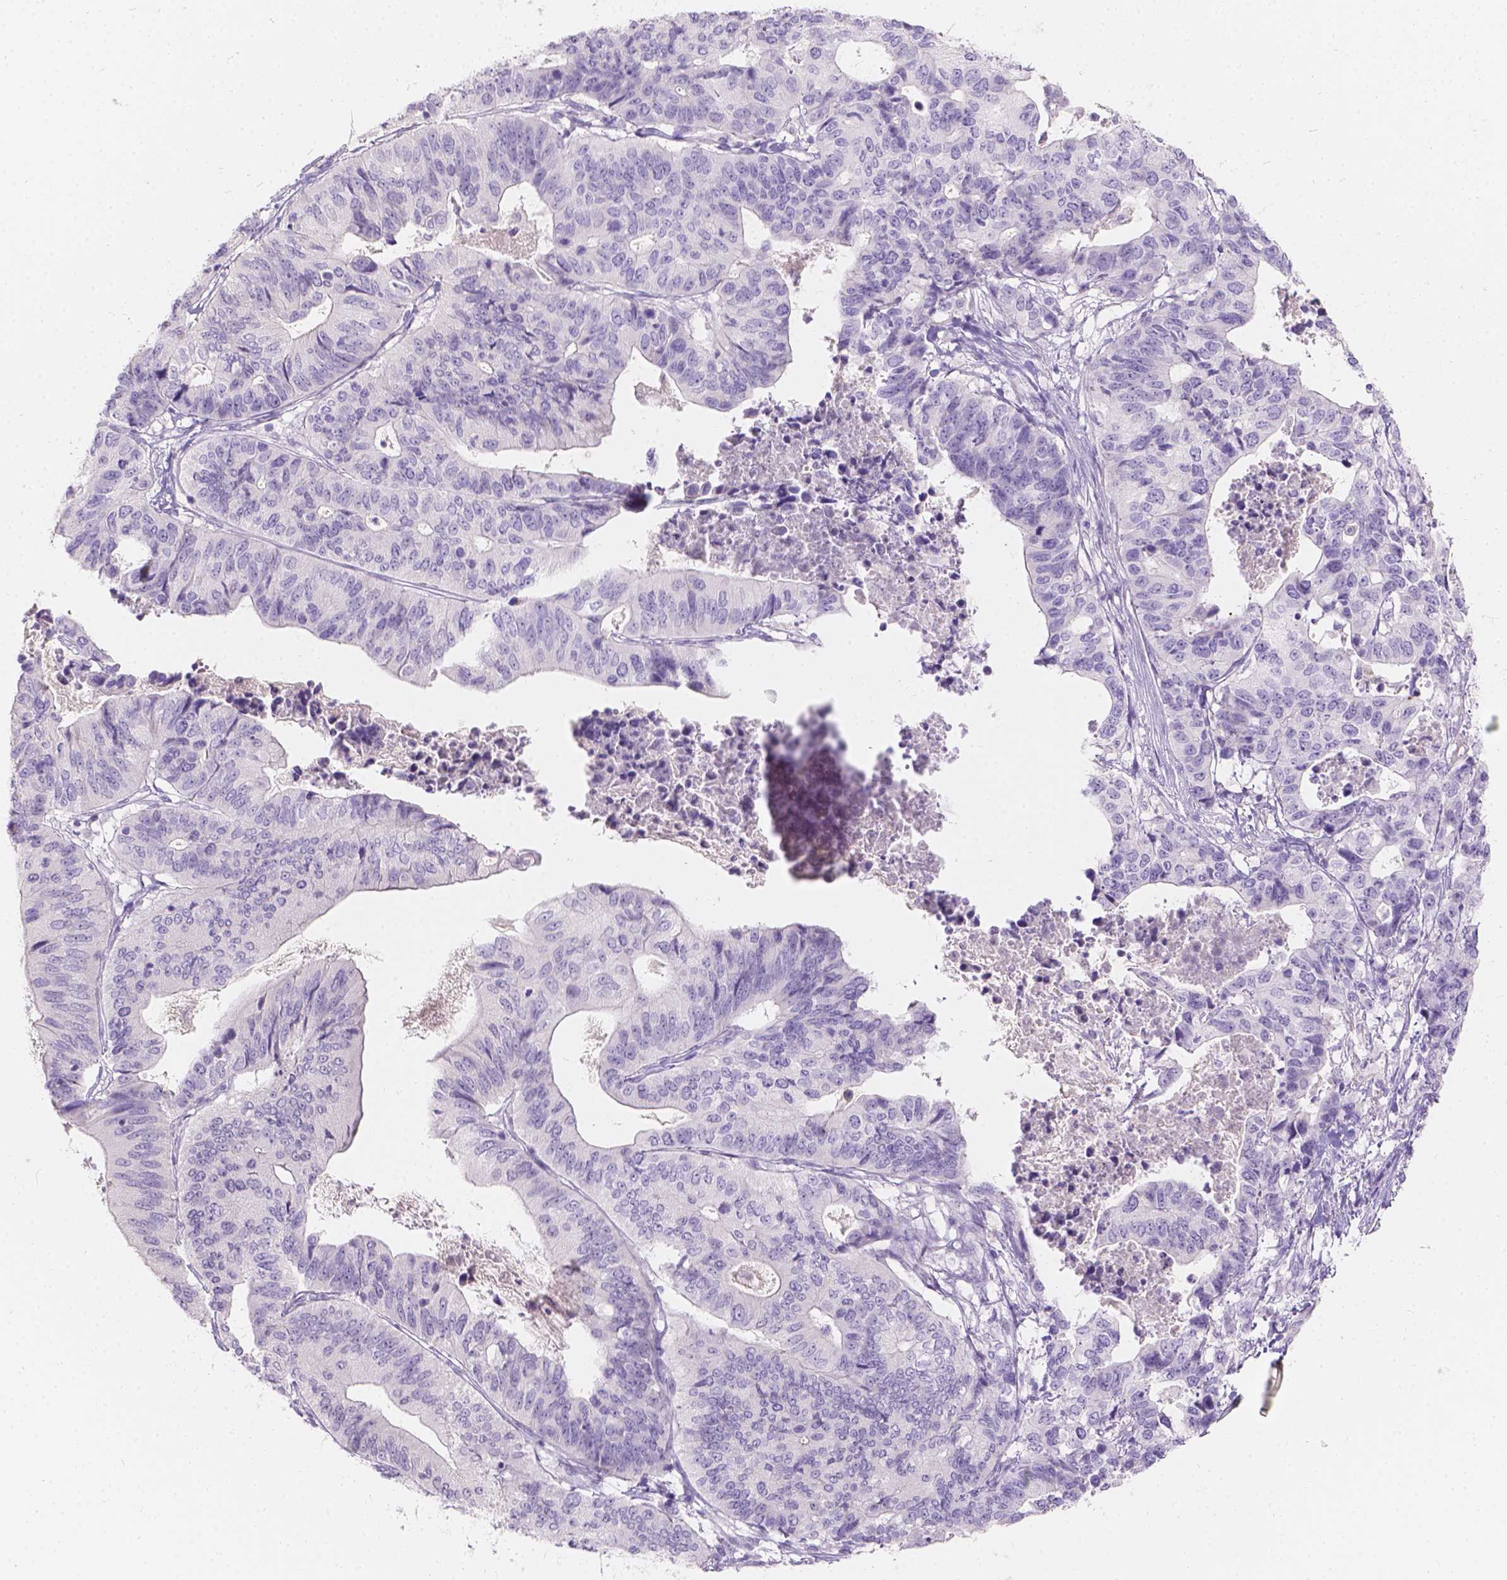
{"staining": {"intensity": "negative", "quantity": "none", "location": "none"}, "tissue": "stomach cancer", "cell_type": "Tumor cells", "image_type": "cancer", "snomed": [{"axis": "morphology", "description": "Adenocarcinoma, NOS"}, {"axis": "topography", "description": "Stomach, upper"}], "caption": "DAB immunohistochemical staining of adenocarcinoma (stomach) shows no significant expression in tumor cells. The staining is performed using DAB brown chromogen with nuclei counter-stained in using hematoxylin.", "gene": "HTN3", "patient": {"sex": "female", "age": 67}}